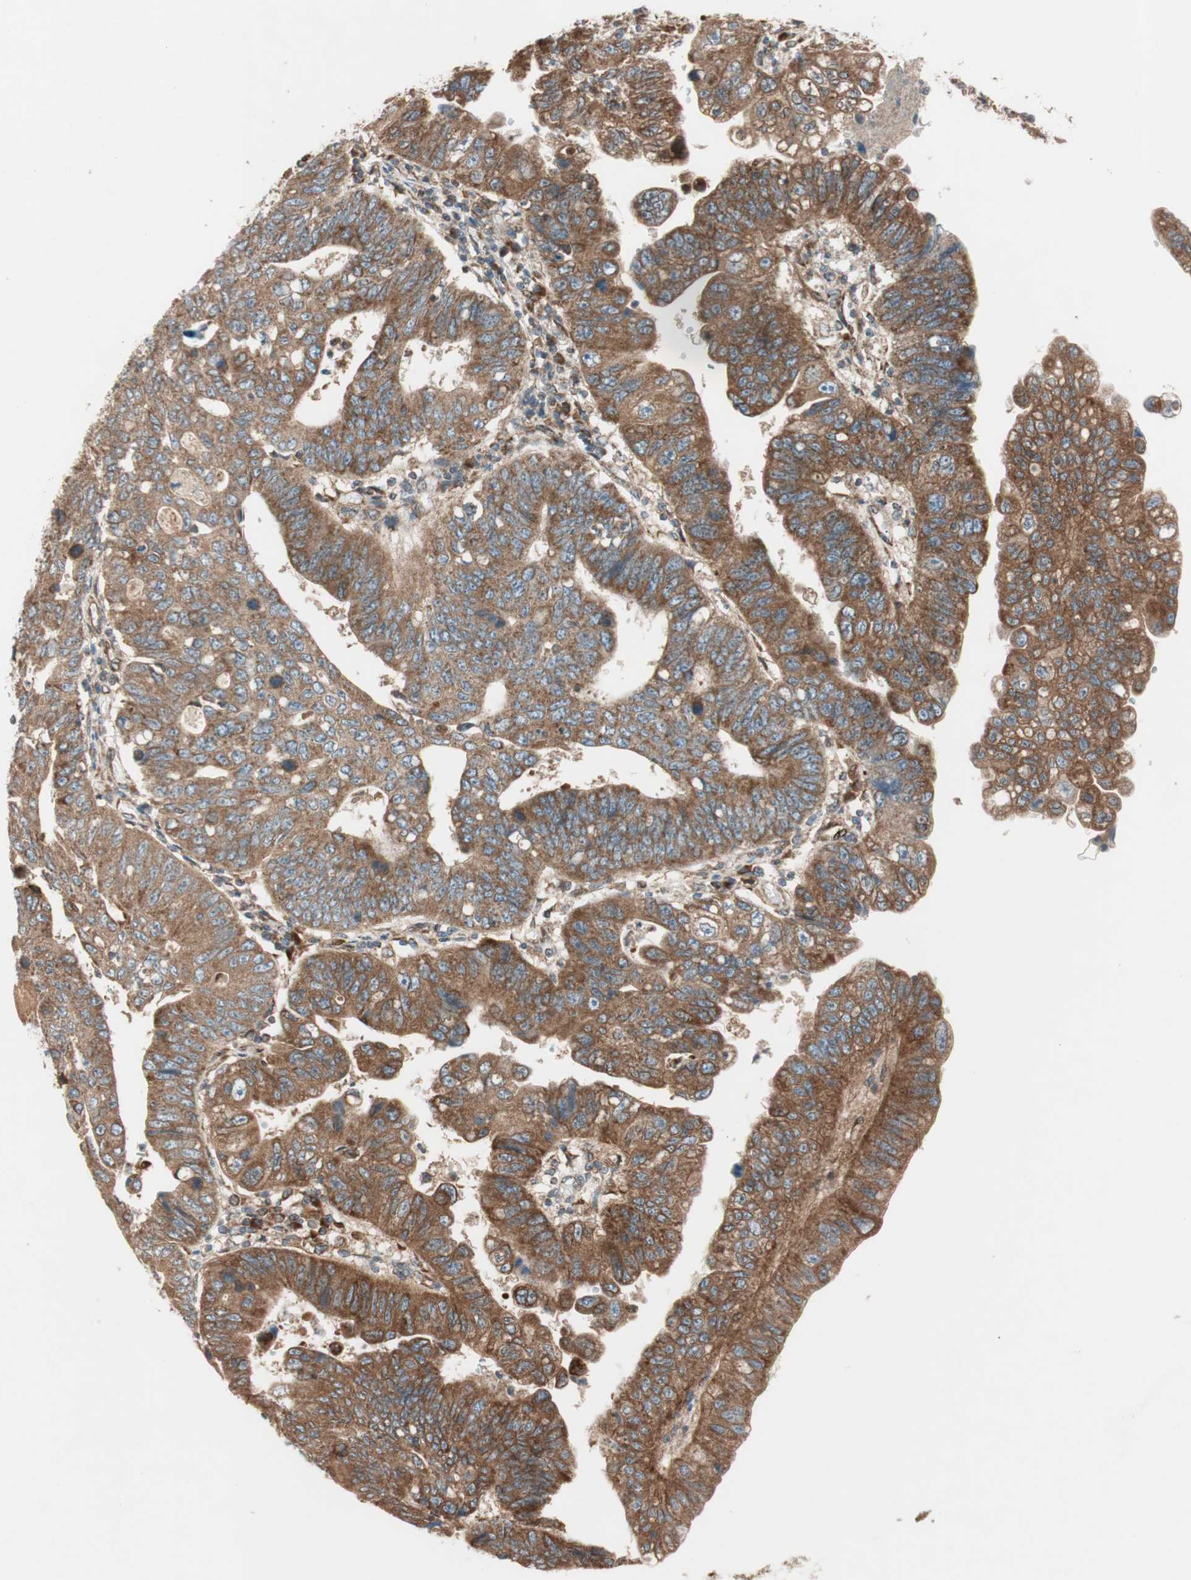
{"staining": {"intensity": "moderate", "quantity": ">75%", "location": "cytoplasmic/membranous"}, "tissue": "stomach cancer", "cell_type": "Tumor cells", "image_type": "cancer", "snomed": [{"axis": "morphology", "description": "Adenocarcinoma, NOS"}, {"axis": "topography", "description": "Stomach"}], "caption": "High-power microscopy captured an IHC histopathology image of adenocarcinoma (stomach), revealing moderate cytoplasmic/membranous expression in about >75% of tumor cells.", "gene": "RAB5A", "patient": {"sex": "male", "age": 59}}